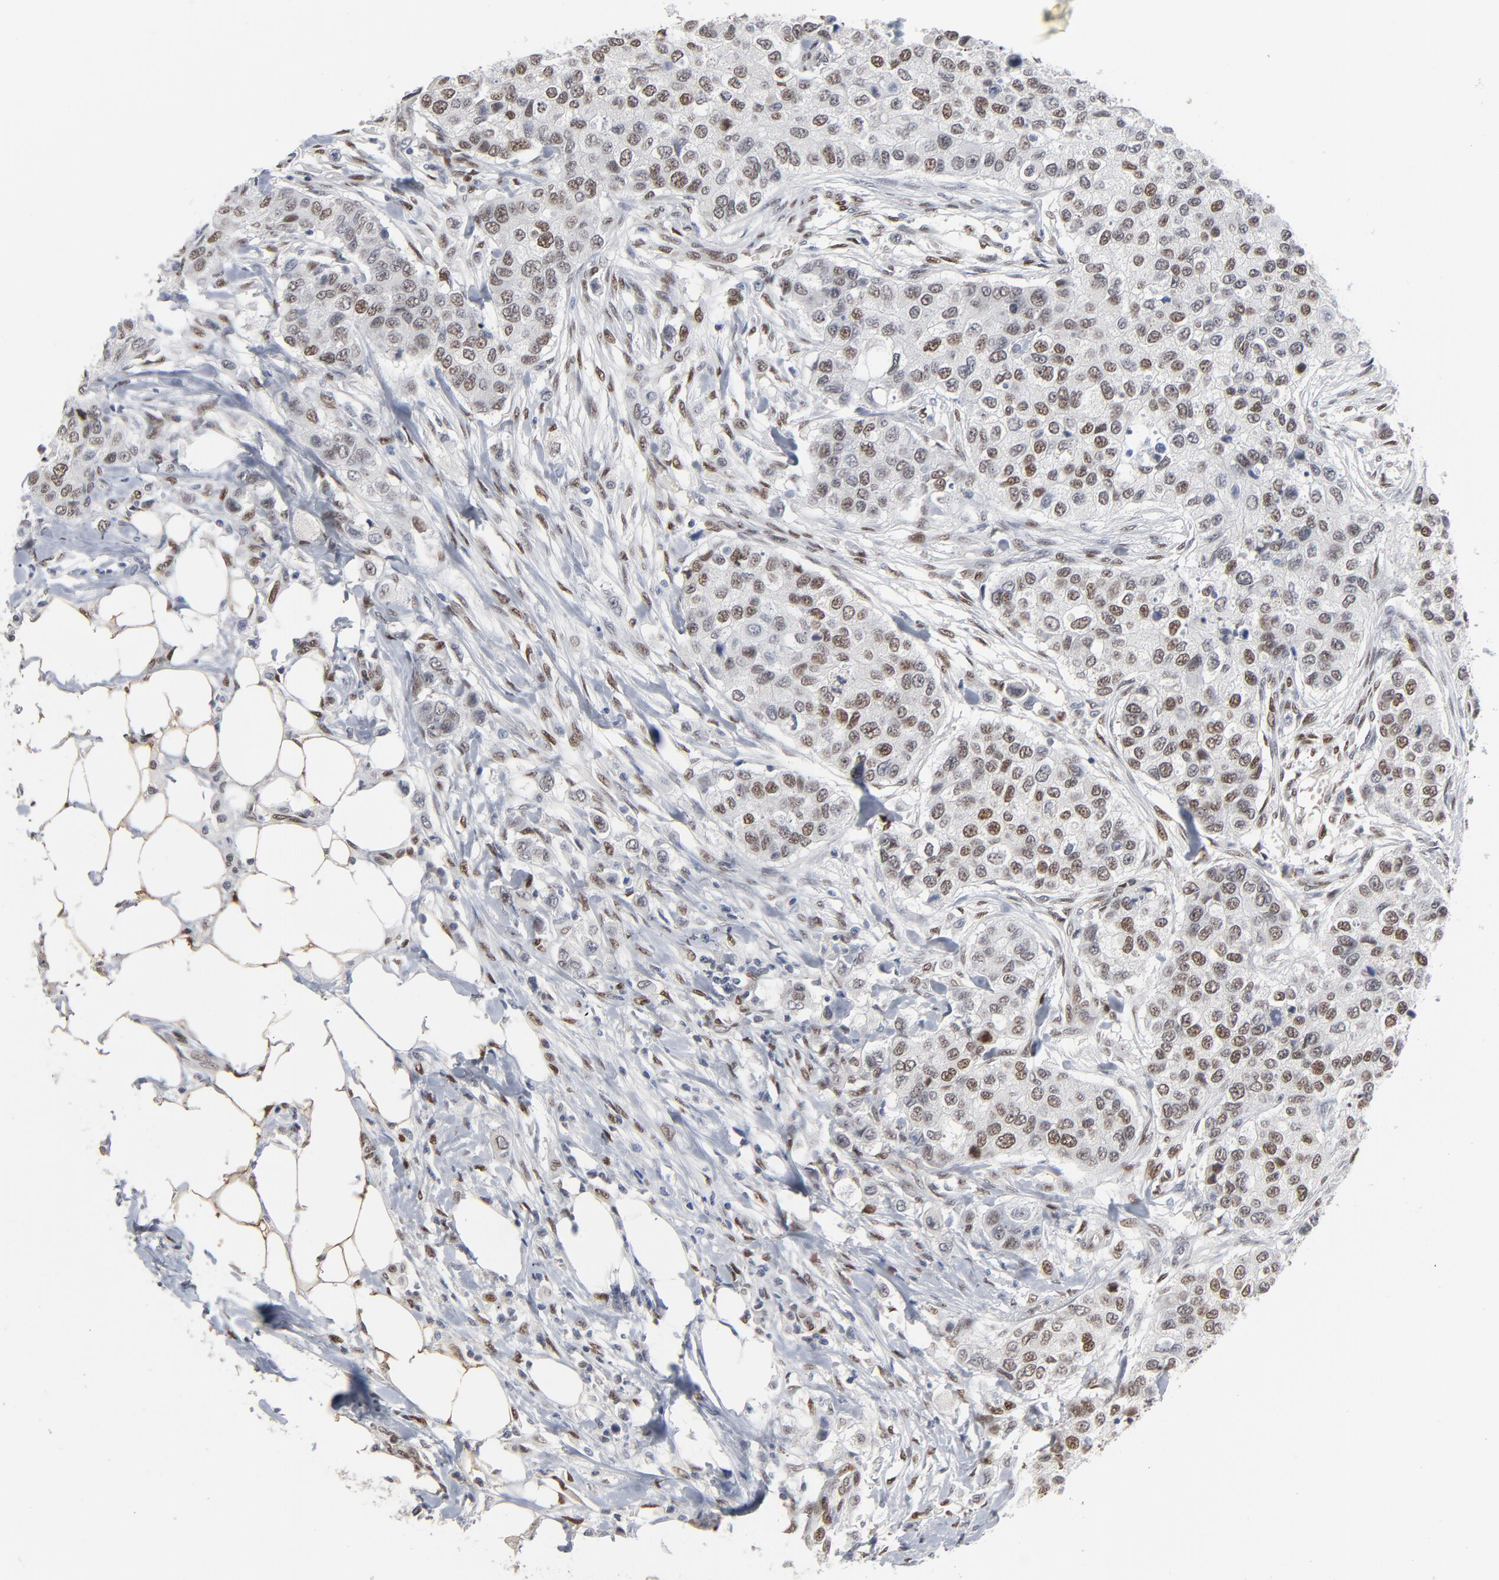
{"staining": {"intensity": "moderate", "quantity": "25%-75%", "location": "nuclear"}, "tissue": "breast cancer", "cell_type": "Tumor cells", "image_type": "cancer", "snomed": [{"axis": "morphology", "description": "Normal tissue, NOS"}, {"axis": "morphology", "description": "Duct carcinoma"}, {"axis": "topography", "description": "Breast"}], "caption": "Moderate nuclear protein staining is identified in about 25%-75% of tumor cells in infiltrating ductal carcinoma (breast).", "gene": "ATF7", "patient": {"sex": "female", "age": 49}}